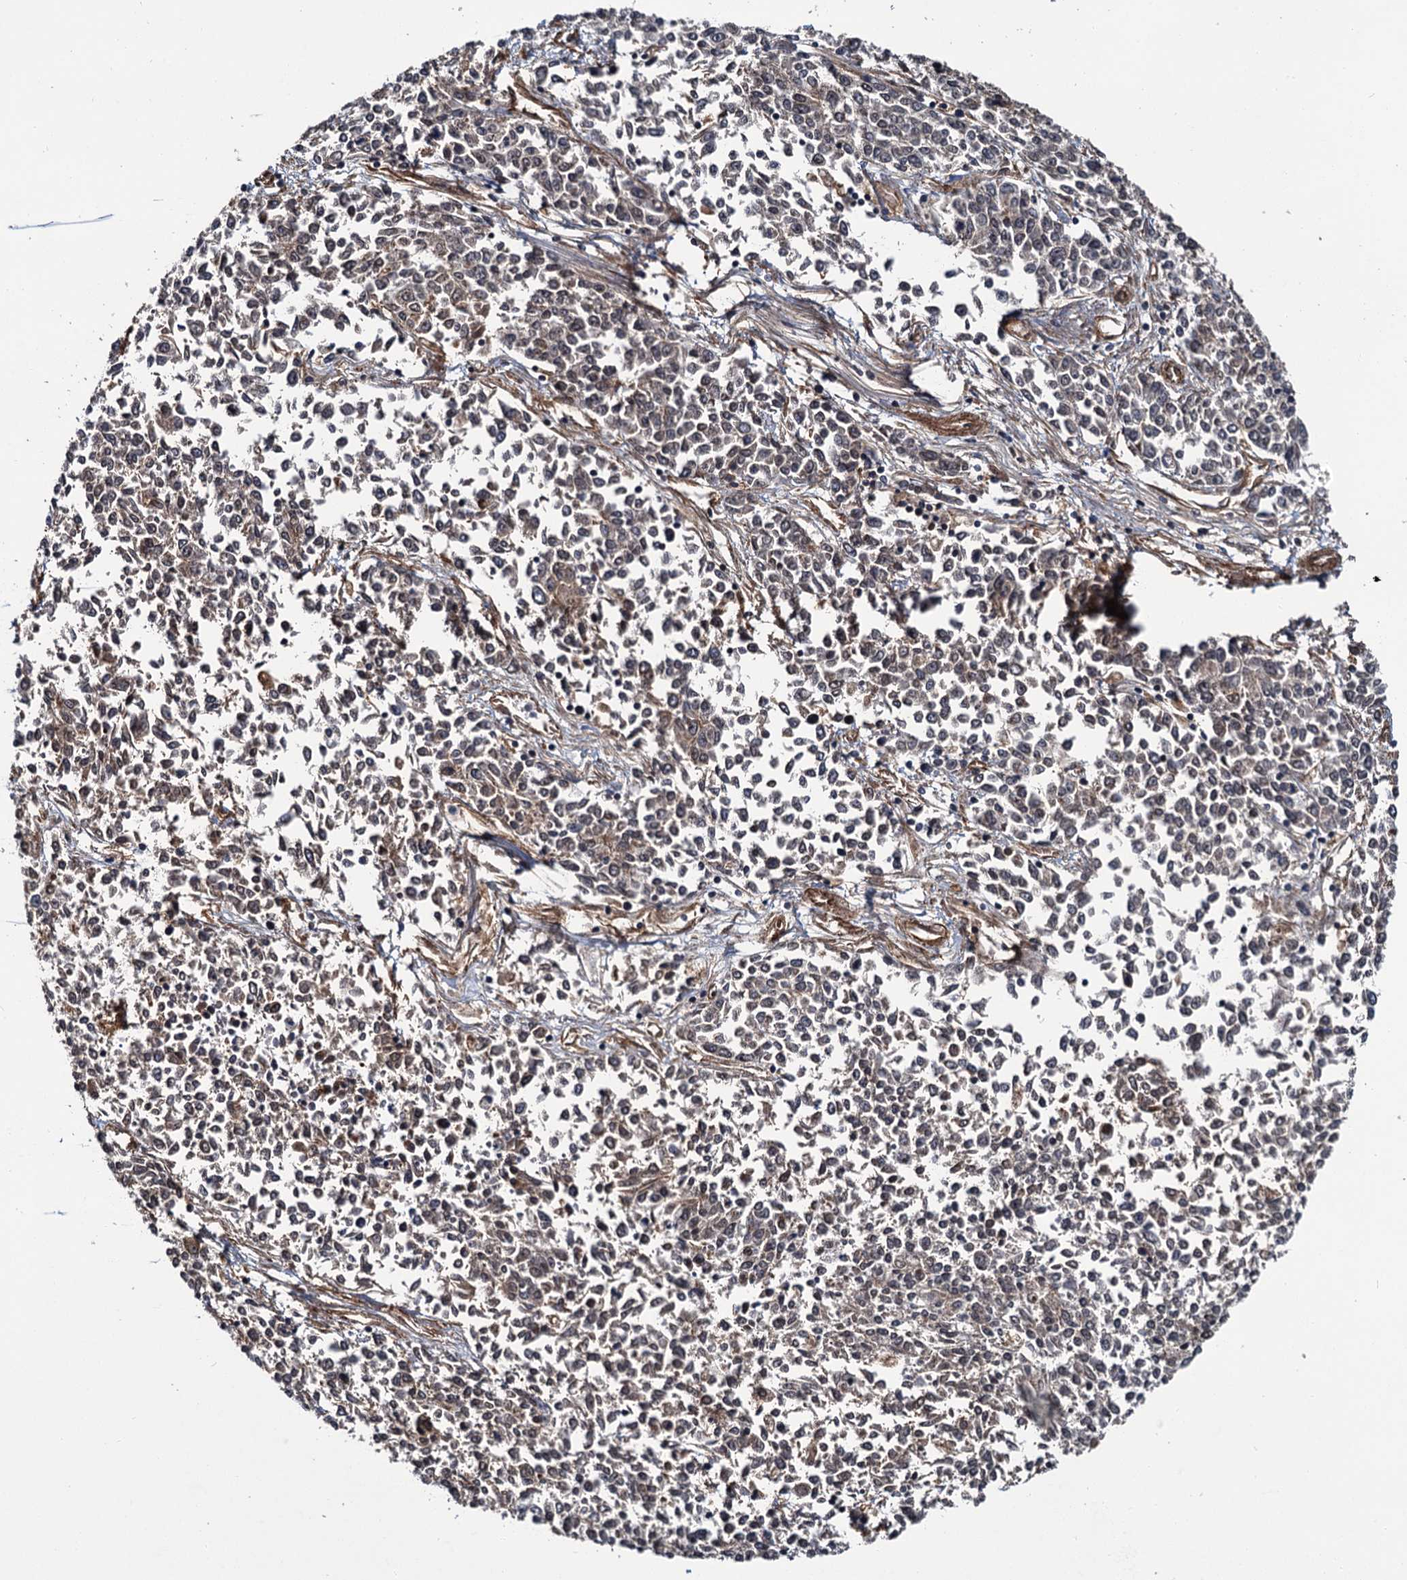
{"staining": {"intensity": "weak", "quantity": "<25%", "location": "cytoplasmic/membranous"}, "tissue": "endometrial cancer", "cell_type": "Tumor cells", "image_type": "cancer", "snomed": [{"axis": "morphology", "description": "Adenocarcinoma, NOS"}, {"axis": "topography", "description": "Endometrium"}], "caption": "IHC micrograph of neoplastic tissue: adenocarcinoma (endometrial) stained with DAB (3,3'-diaminobenzidine) shows no significant protein staining in tumor cells.", "gene": "ZFYVE19", "patient": {"sex": "female", "age": 50}}